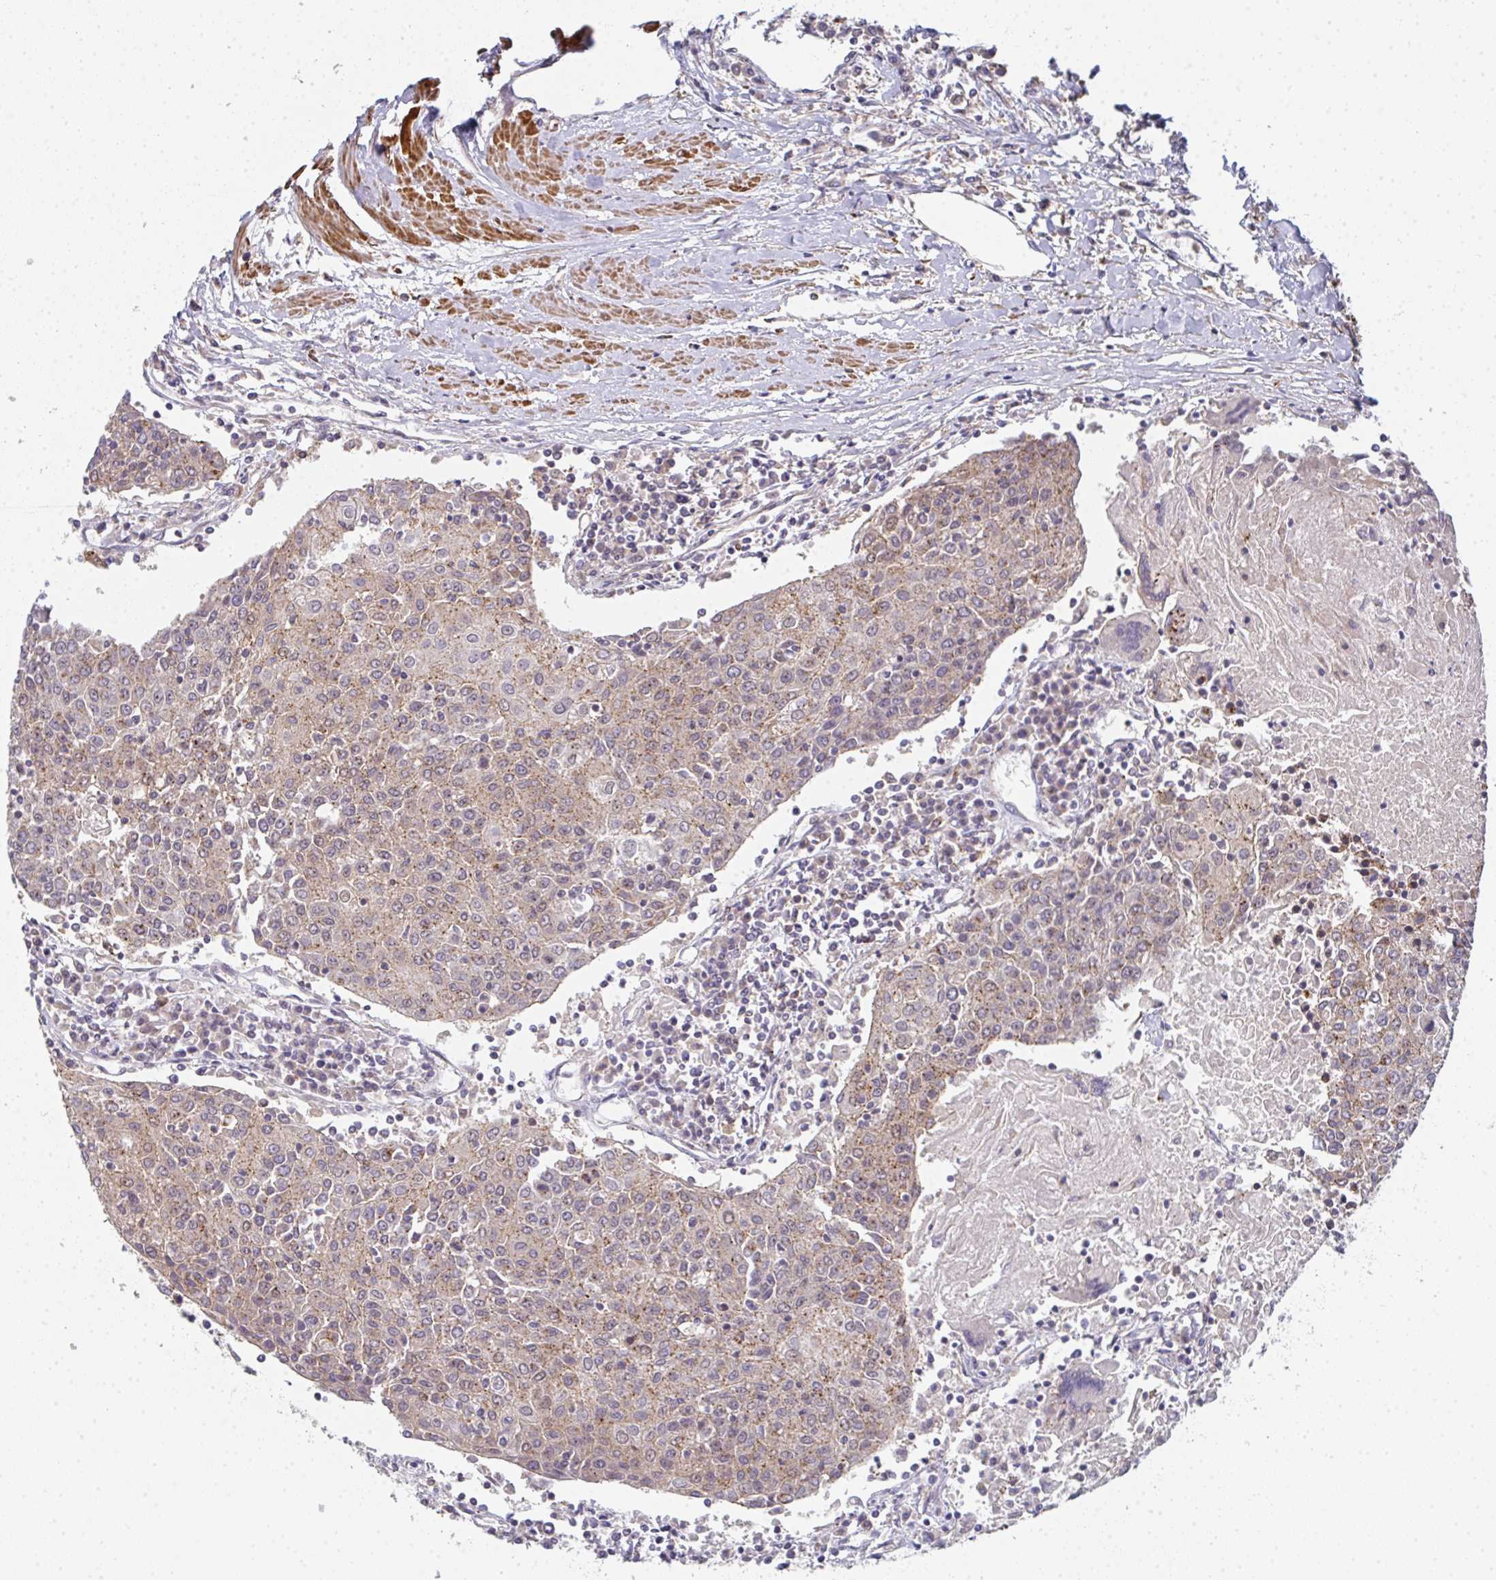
{"staining": {"intensity": "moderate", "quantity": "25%-75%", "location": "cytoplasmic/membranous"}, "tissue": "urothelial cancer", "cell_type": "Tumor cells", "image_type": "cancer", "snomed": [{"axis": "morphology", "description": "Urothelial carcinoma, High grade"}, {"axis": "topography", "description": "Urinary bladder"}], "caption": "DAB (3,3'-diaminobenzidine) immunohistochemical staining of human high-grade urothelial carcinoma shows moderate cytoplasmic/membranous protein staining in about 25%-75% of tumor cells.", "gene": "SIMC1", "patient": {"sex": "female", "age": 85}}